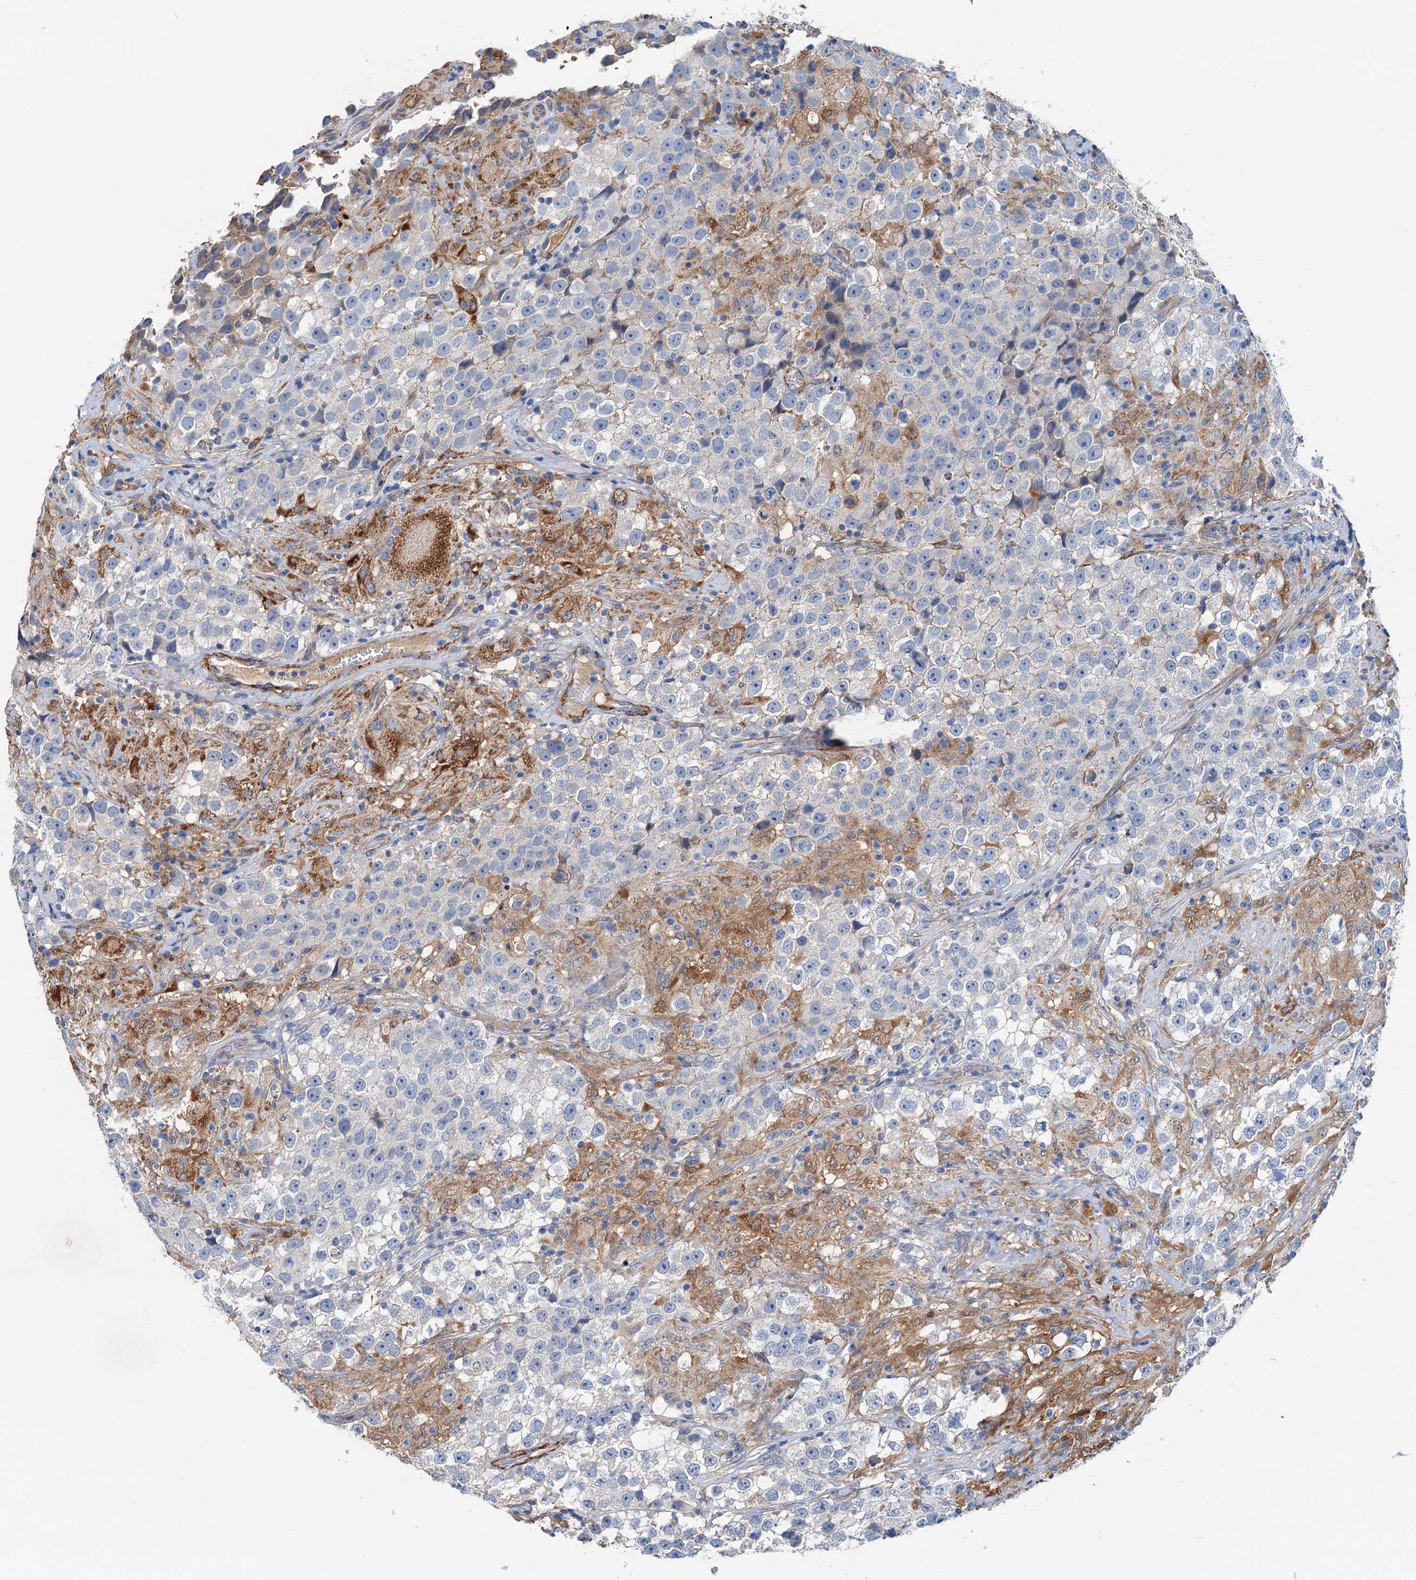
{"staining": {"intensity": "negative", "quantity": "none", "location": "none"}, "tissue": "testis cancer", "cell_type": "Tumor cells", "image_type": "cancer", "snomed": [{"axis": "morphology", "description": "Seminoma, NOS"}, {"axis": "topography", "description": "Testis"}], "caption": "DAB immunohistochemical staining of testis cancer displays no significant staining in tumor cells.", "gene": "CSTPP1", "patient": {"sex": "male", "age": 46}}